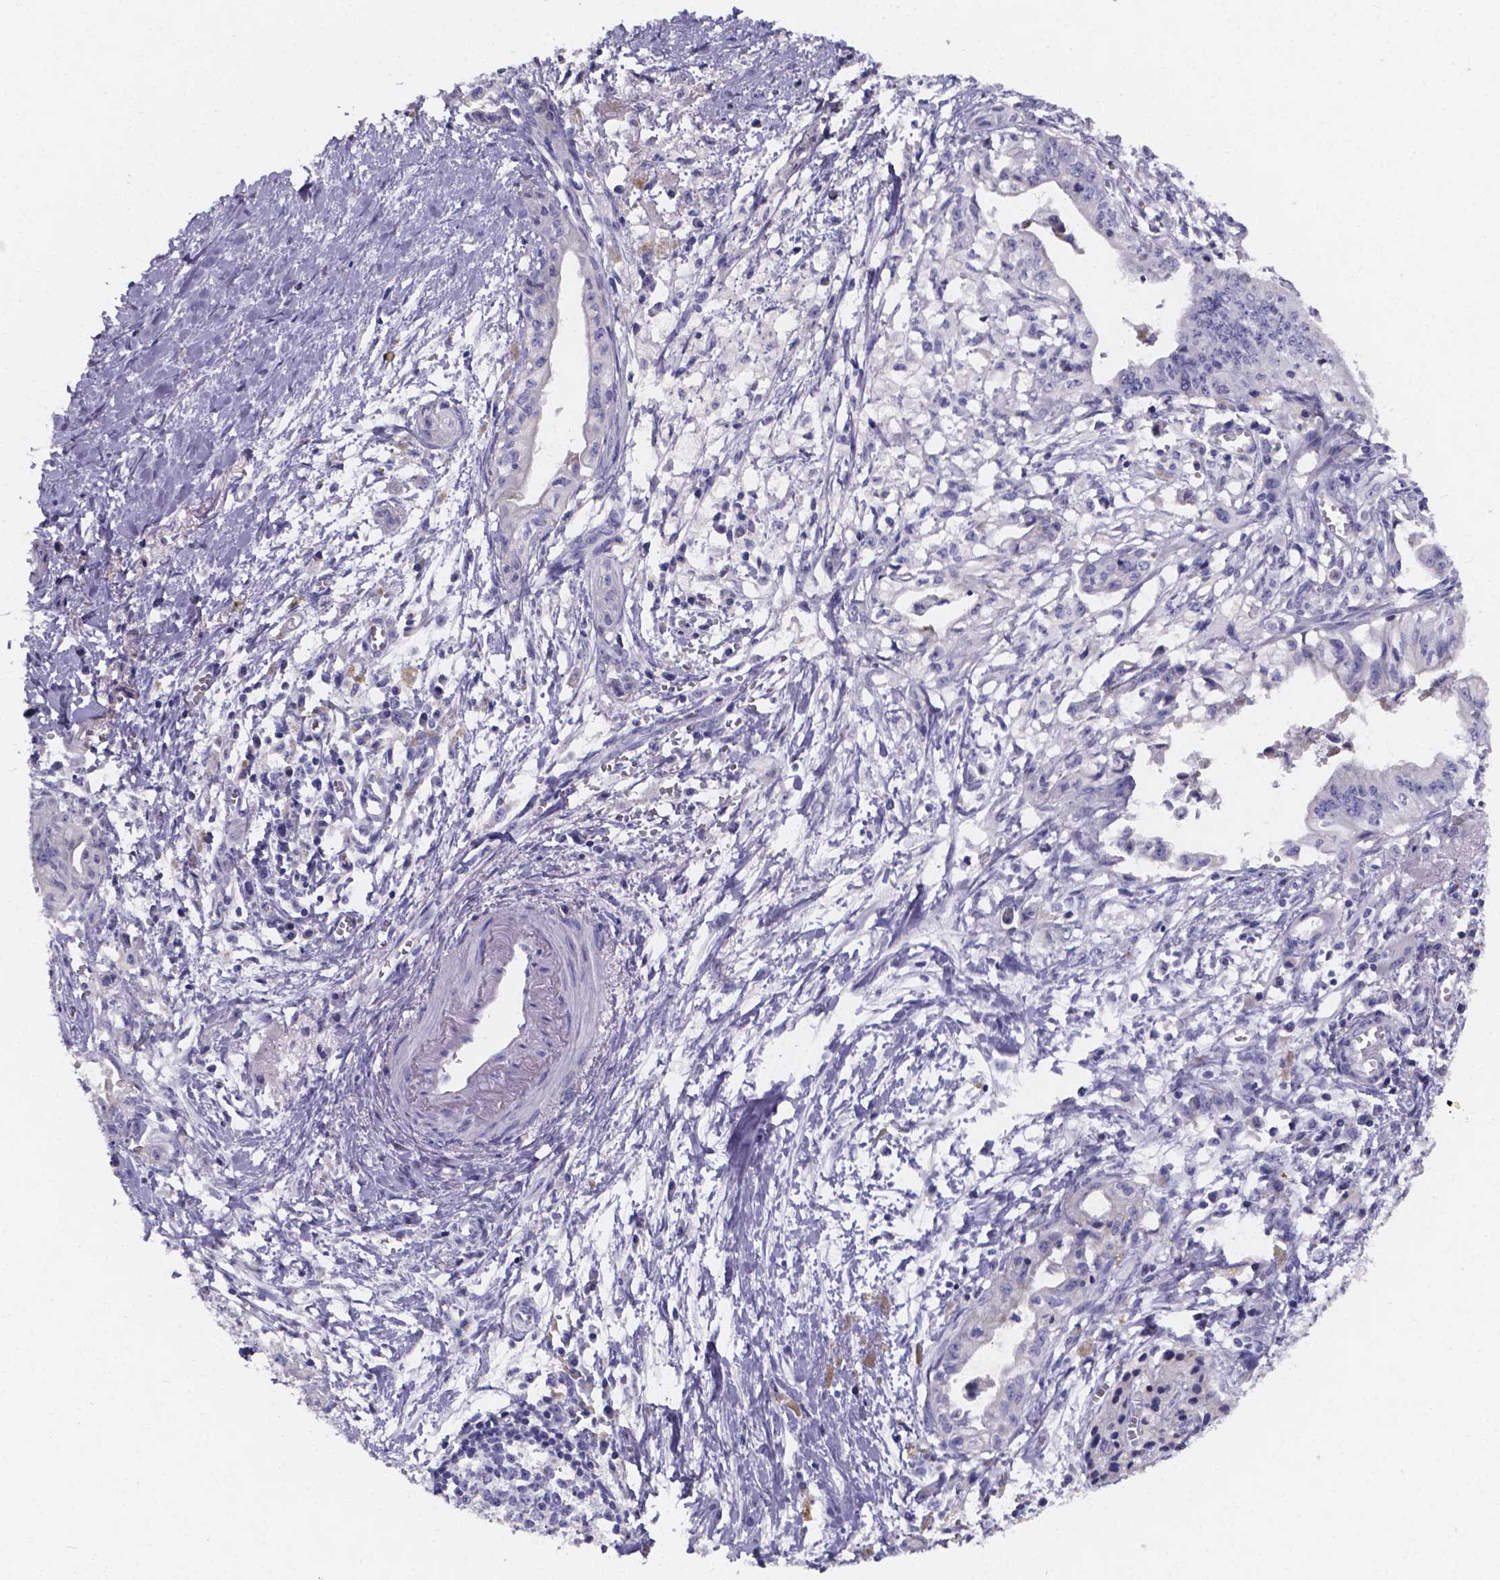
{"staining": {"intensity": "negative", "quantity": "none", "location": "none"}, "tissue": "pancreatic cancer", "cell_type": "Tumor cells", "image_type": "cancer", "snomed": [{"axis": "morphology", "description": "Adenocarcinoma, NOS"}, {"axis": "topography", "description": "Pancreas"}], "caption": "Immunohistochemistry micrograph of neoplastic tissue: pancreatic cancer stained with DAB (3,3'-diaminobenzidine) demonstrates no significant protein positivity in tumor cells.", "gene": "PAH", "patient": {"sex": "female", "age": 61}}